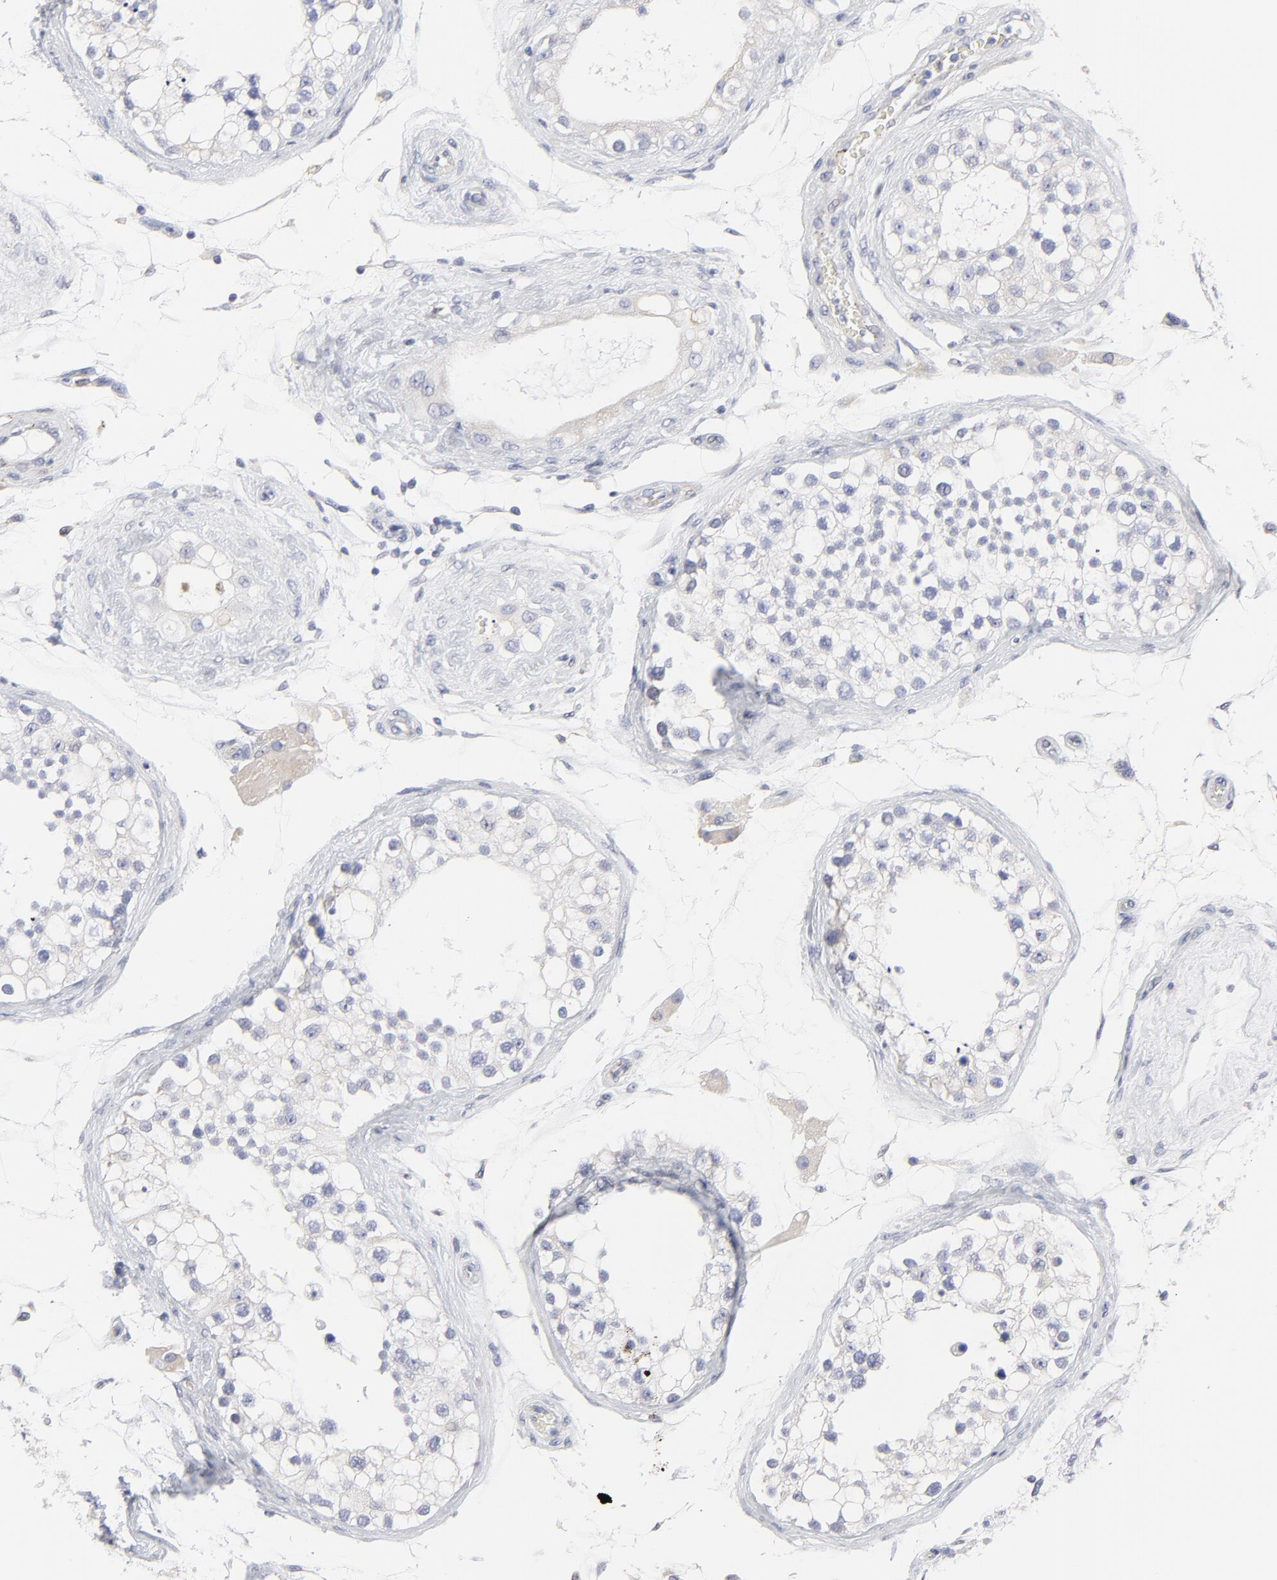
{"staining": {"intensity": "negative", "quantity": "none", "location": "none"}, "tissue": "testis", "cell_type": "Cells in seminiferous ducts", "image_type": "normal", "snomed": [{"axis": "morphology", "description": "Normal tissue, NOS"}, {"axis": "topography", "description": "Testis"}], "caption": "This is an immunohistochemistry histopathology image of benign human testis. There is no staining in cells in seminiferous ducts.", "gene": "TRIM22", "patient": {"sex": "male", "age": 68}}